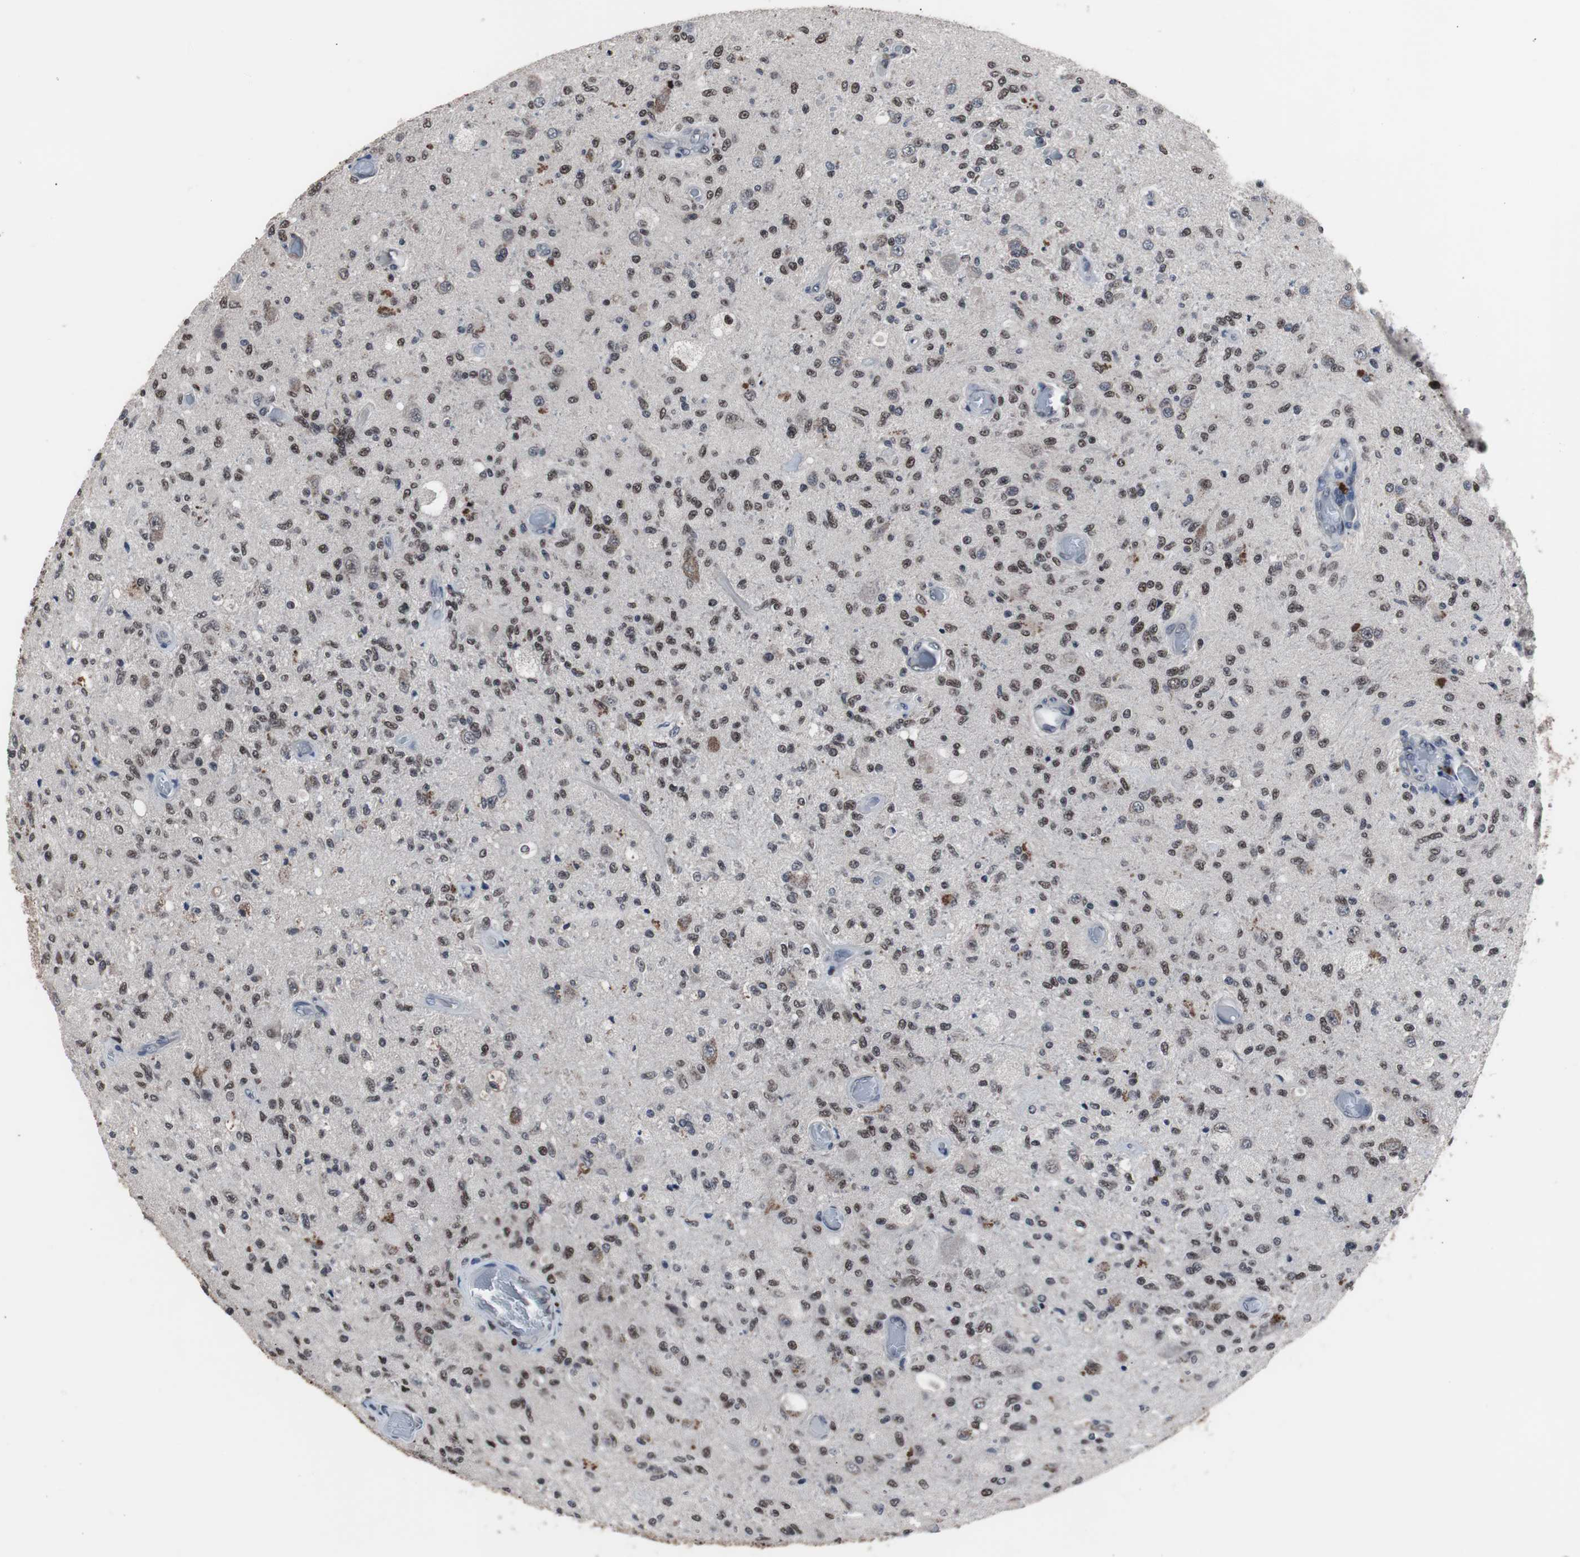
{"staining": {"intensity": "weak", "quantity": "25%-75%", "location": "nuclear"}, "tissue": "glioma", "cell_type": "Tumor cells", "image_type": "cancer", "snomed": [{"axis": "morphology", "description": "Normal tissue, NOS"}, {"axis": "morphology", "description": "Glioma, malignant, High grade"}, {"axis": "topography", "description": "Cerebral cortex"}], "caption": "About 25%-75% of tumor cells in glioma show weak nuclear protein positivity as visualized by brown immunohistochemical staining.", "gene": "GTF2F2", "patient": {"sex": "male", "age": 77}}